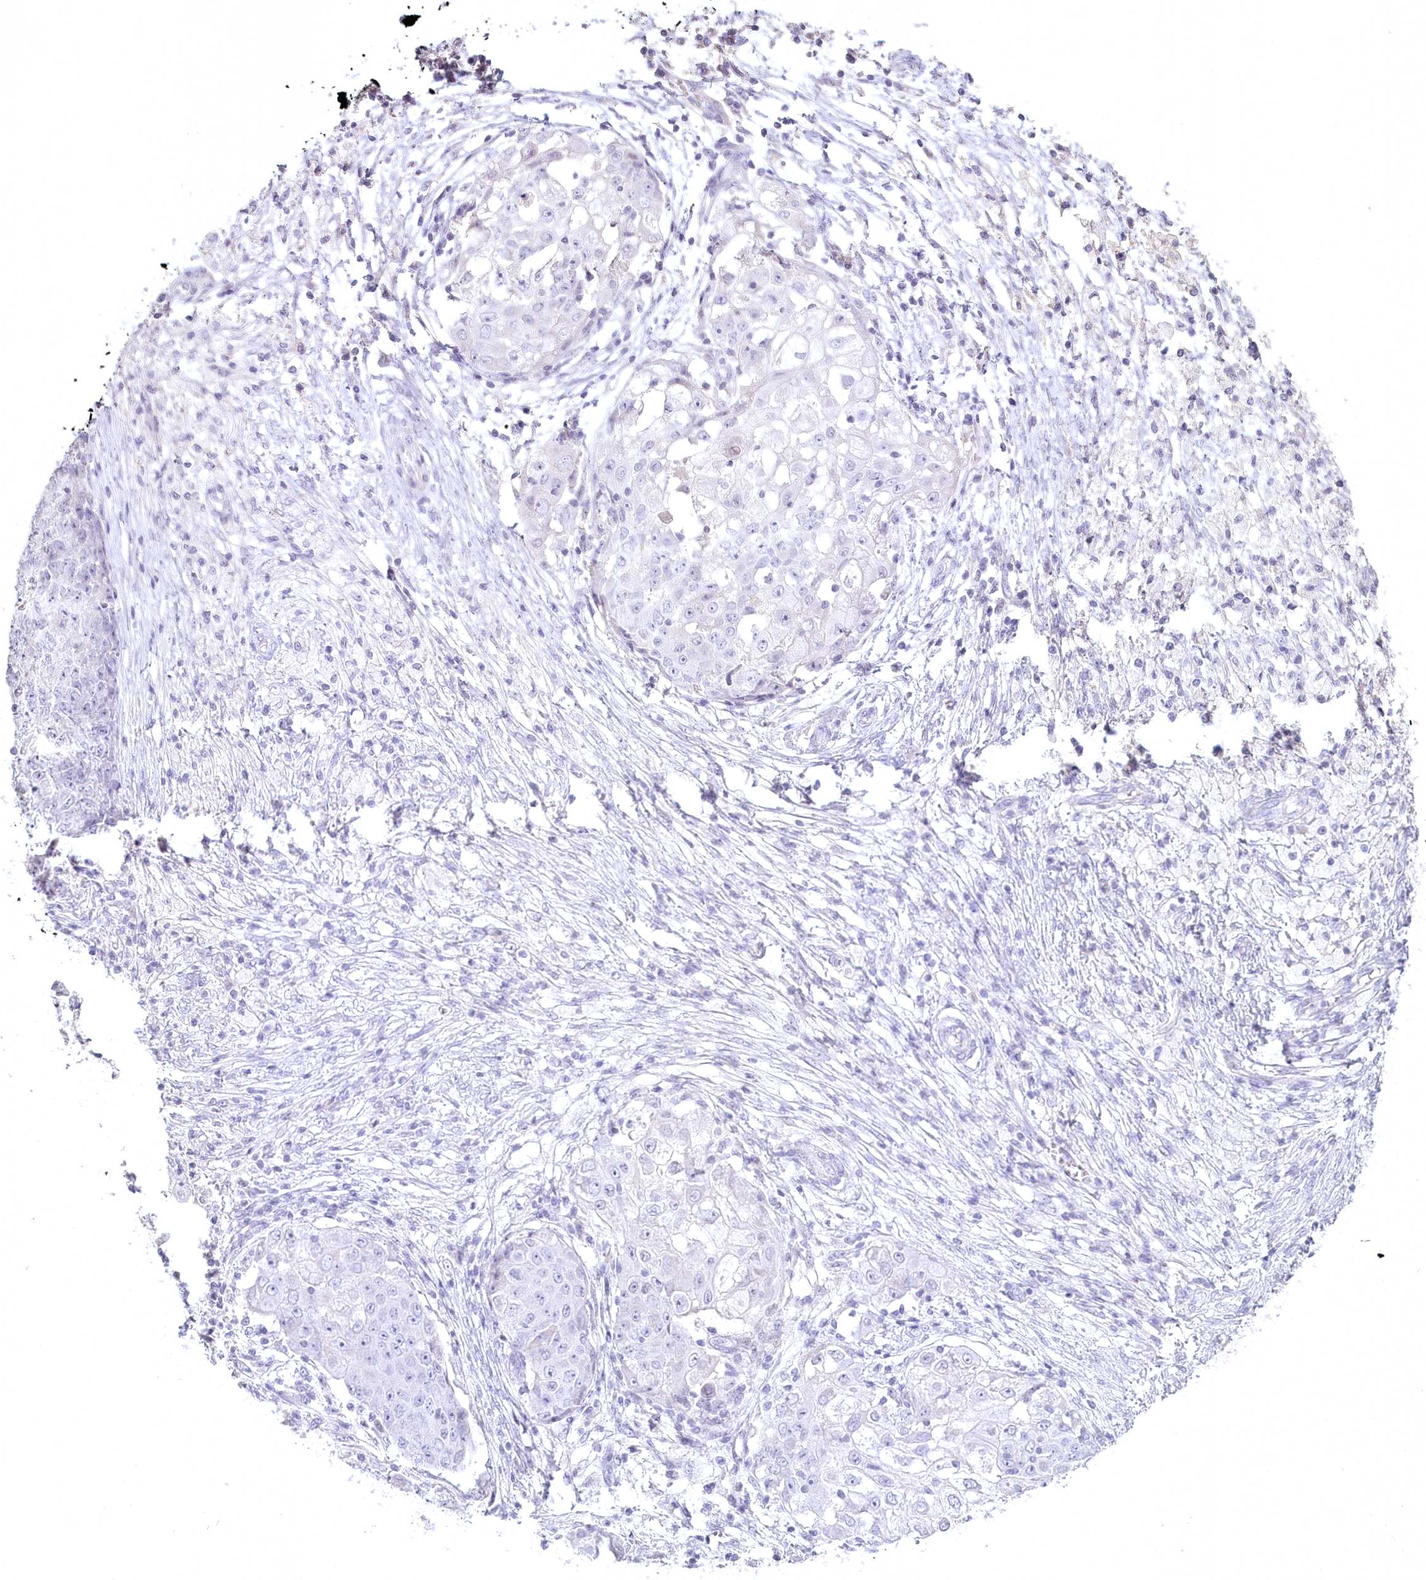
{"staining": {"intensity": "negative", "quantity": "none", "location": "none"}, "tissue": "ovarian cancer", "cell_type": "Tumor cells", "image_type": "cancer", "snomed": [{"axis": "morphology", "description": "Carcinoma, endometroid"}, {"axis": "topography", "description": "Ovary"}], "caption": "Immunohistochemistry micrograph of ovarian cancer (endometroid carcinoma) stained for a protein (brown), which shows no positivity in tumor cells. (DAB (3,3'-diaminobenzidine) IHC with hematoxylin counter stain).", "gene": "USP11", "patient": {"sex": "female", "age": 42}}